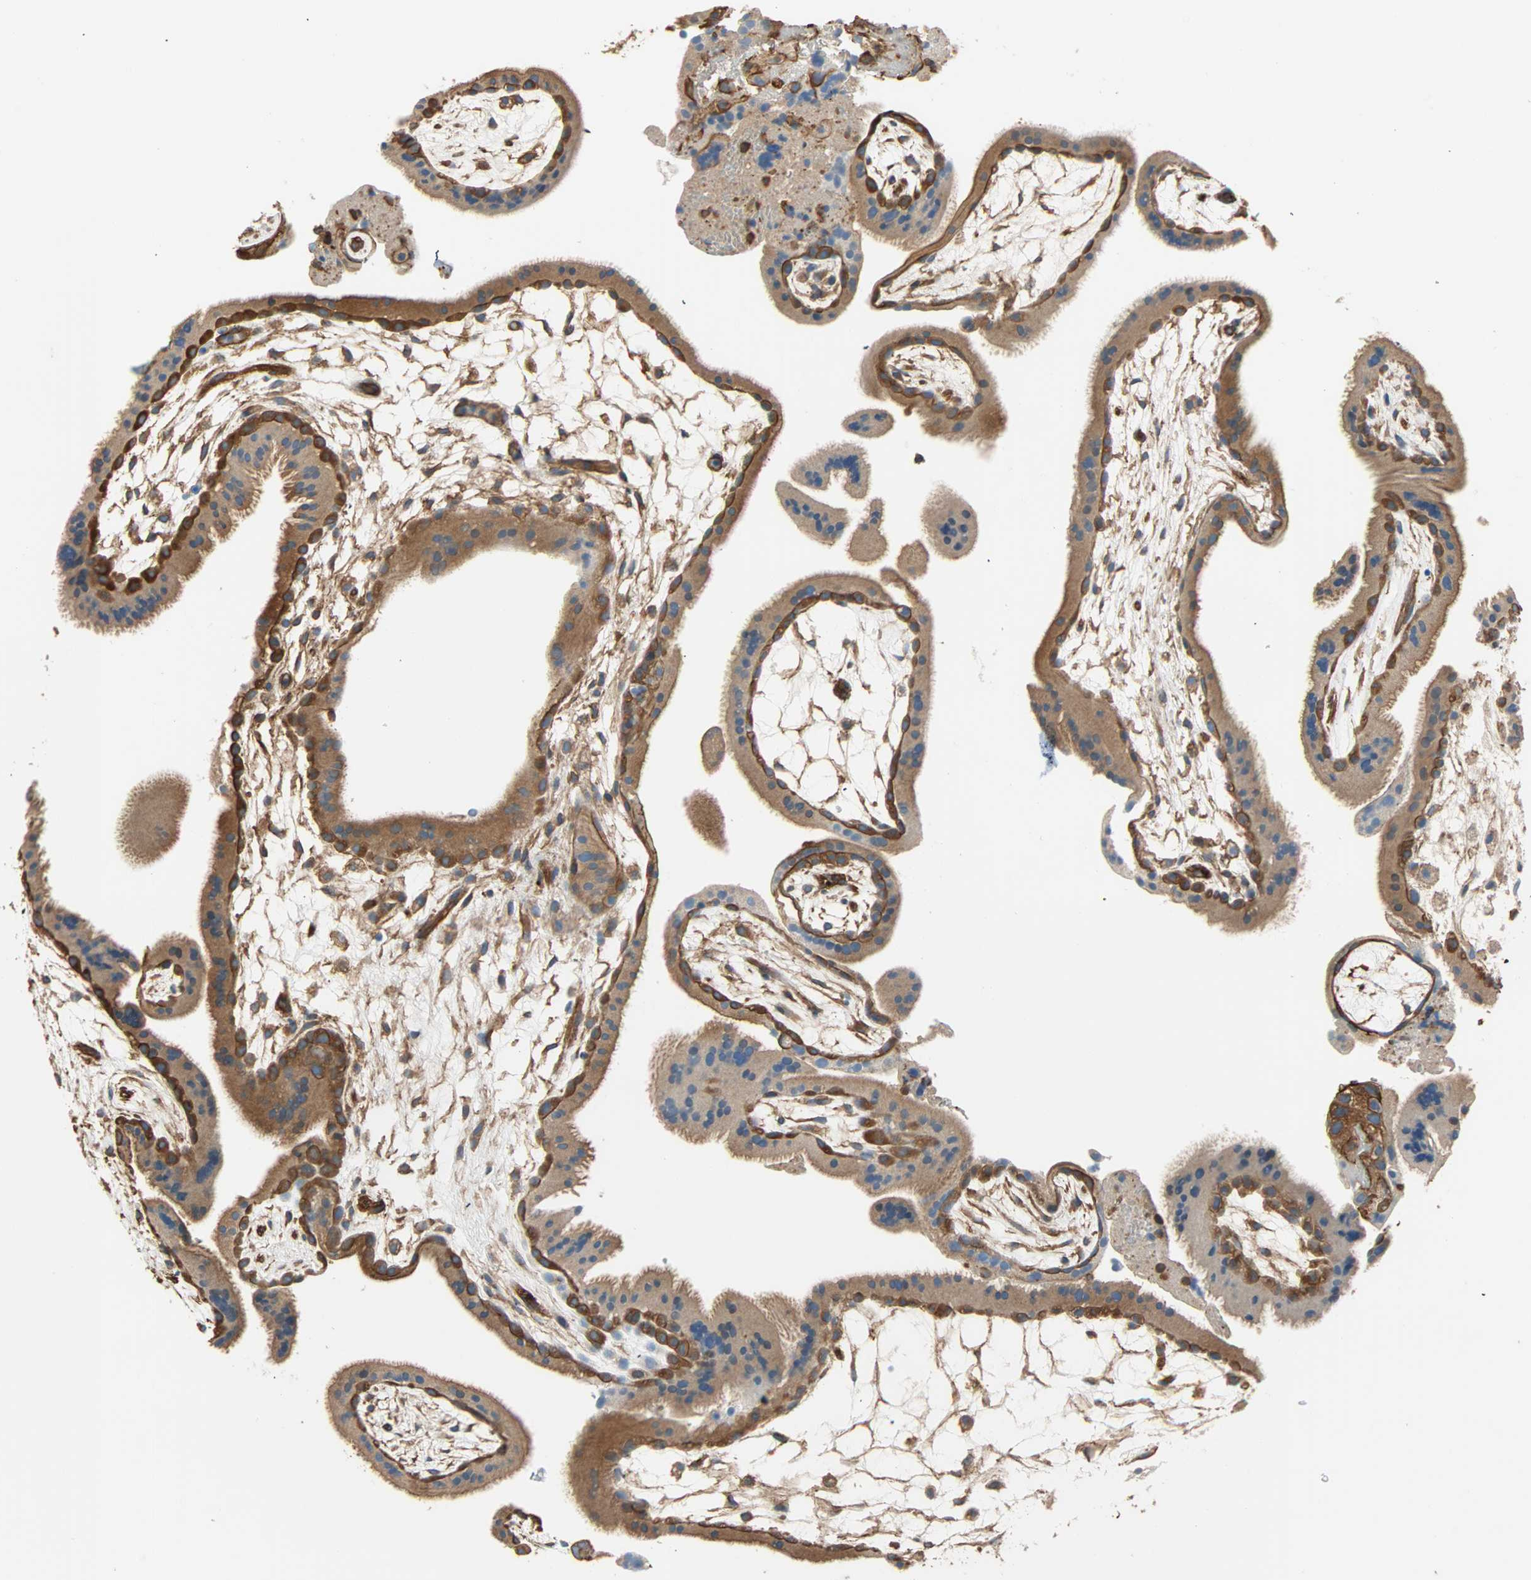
{"staining": {"intensity": "strong", "quantity": ">75%", "location": "cytoplasmic/membranous"}, "tissue": "placenta", "cell_type": "Decidual cells", "image_type": "normal", "snomed": [{"axis": "morphology", "description": "Normal tissue, NOS"}, {"axis": "topography", "description": "Placenta"}], "caption": "This photomicrograph displays benign placenta stained with immunohistochemistry to label a protein in brown. The cytoplasmic/membranous of decidual cells show strong positivity for the protein. Nuclei are counter-stained blue.", "gene": "GALNT10", "patient": {"sex": "female", "age": 19}}